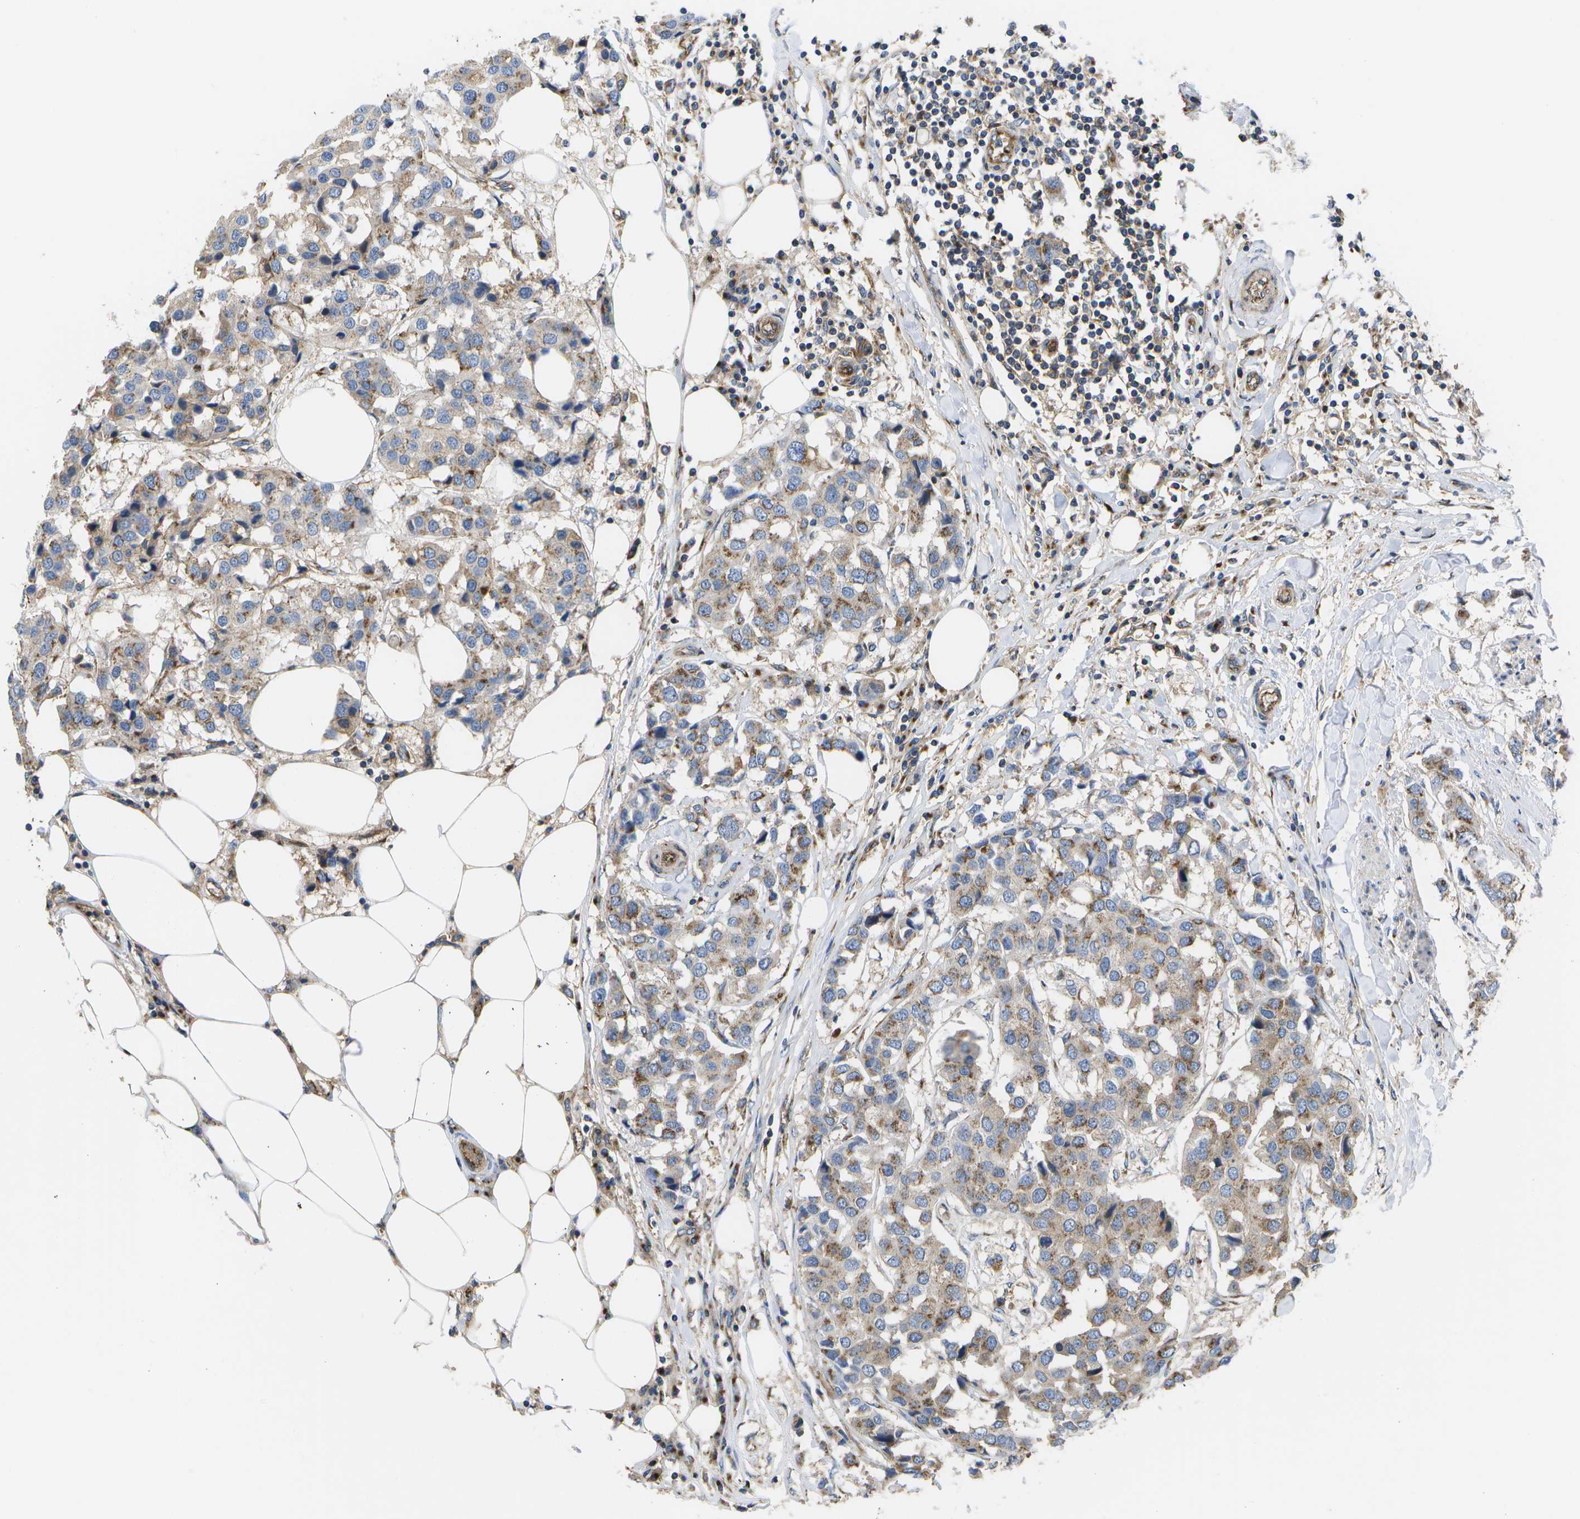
{"staining": {"intensity": "weak", "quantity": "25%-75%", "location": "cytoplasmic/membranous"}, "tissue": "breast cancer", "cell_type": "Tumor cells", "image_type": "cancer", "snomed": [{"axis": "morphology", "description": "Duct carcinoma"}, {"axis": "topography", "description": "Breast"}], "caption": "Breast cancer (invasive ductal carcinoma) stained with immunohistochemistry (IHC) shows weak cytoplasmic/membranous expression in about 25%-75% of tumor cells.", "gene": "BST2", "patient": {"sex": "female", "age": 80}}